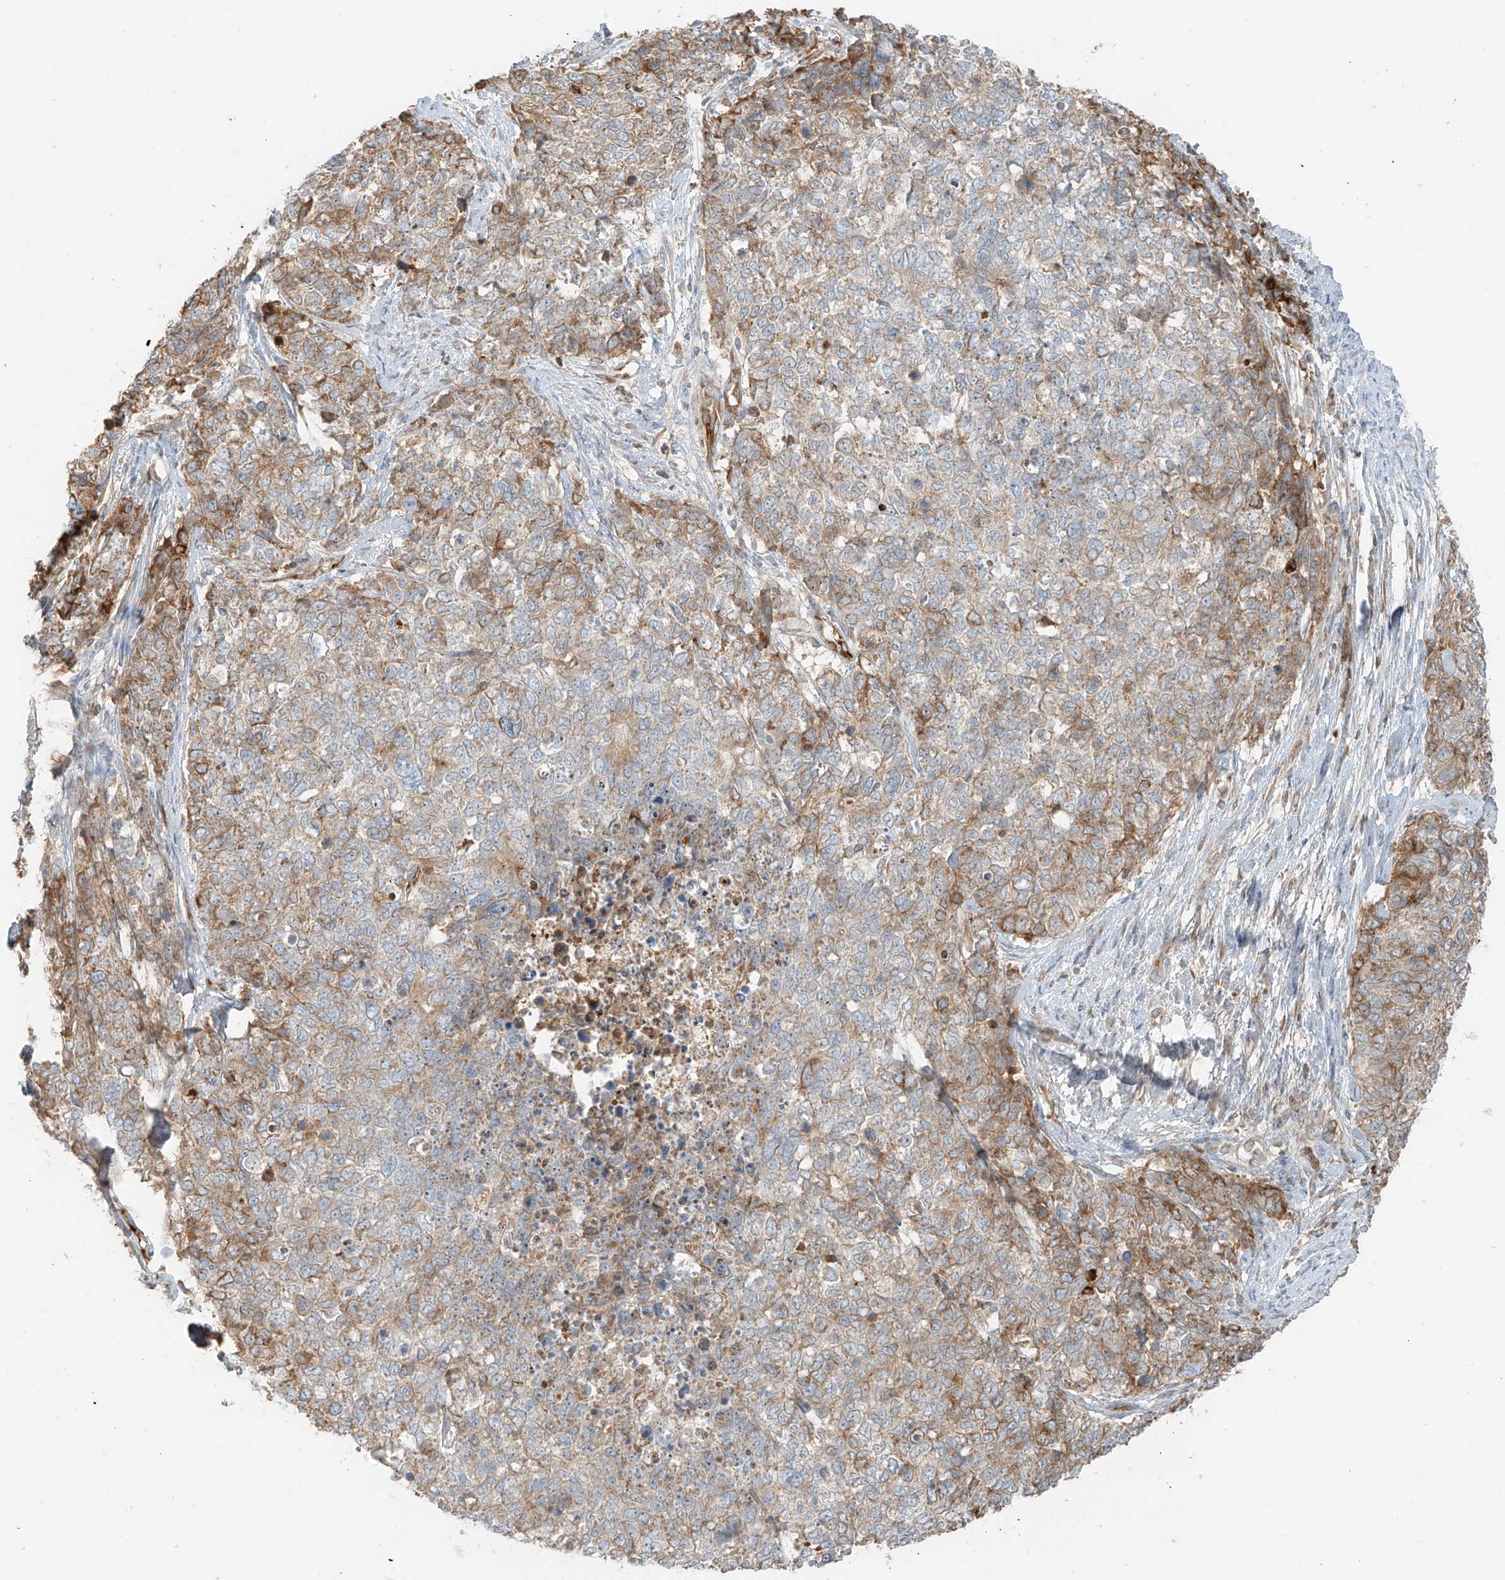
{"staining": {"intensity": "moderate", "quantity": "<25%", "location": "cytoplasmic/membranous"}, "tissue": "cervical cancer", "cell_type": "Tumor cells", "image_type": "cancer", "snomed": [{"axis": "morphology", "description": "Squamous cell carcinoma, NOS"}, {"axis": "topography", "description": "Cervix"}], "caption": "Tumor cells show moderate cytoplasmic/membranous staining in about <25% of cells in squamous cell carcinoma (cervical).", "gene": "FSTL1", "patient": {"sex": "female", "age": 63}}